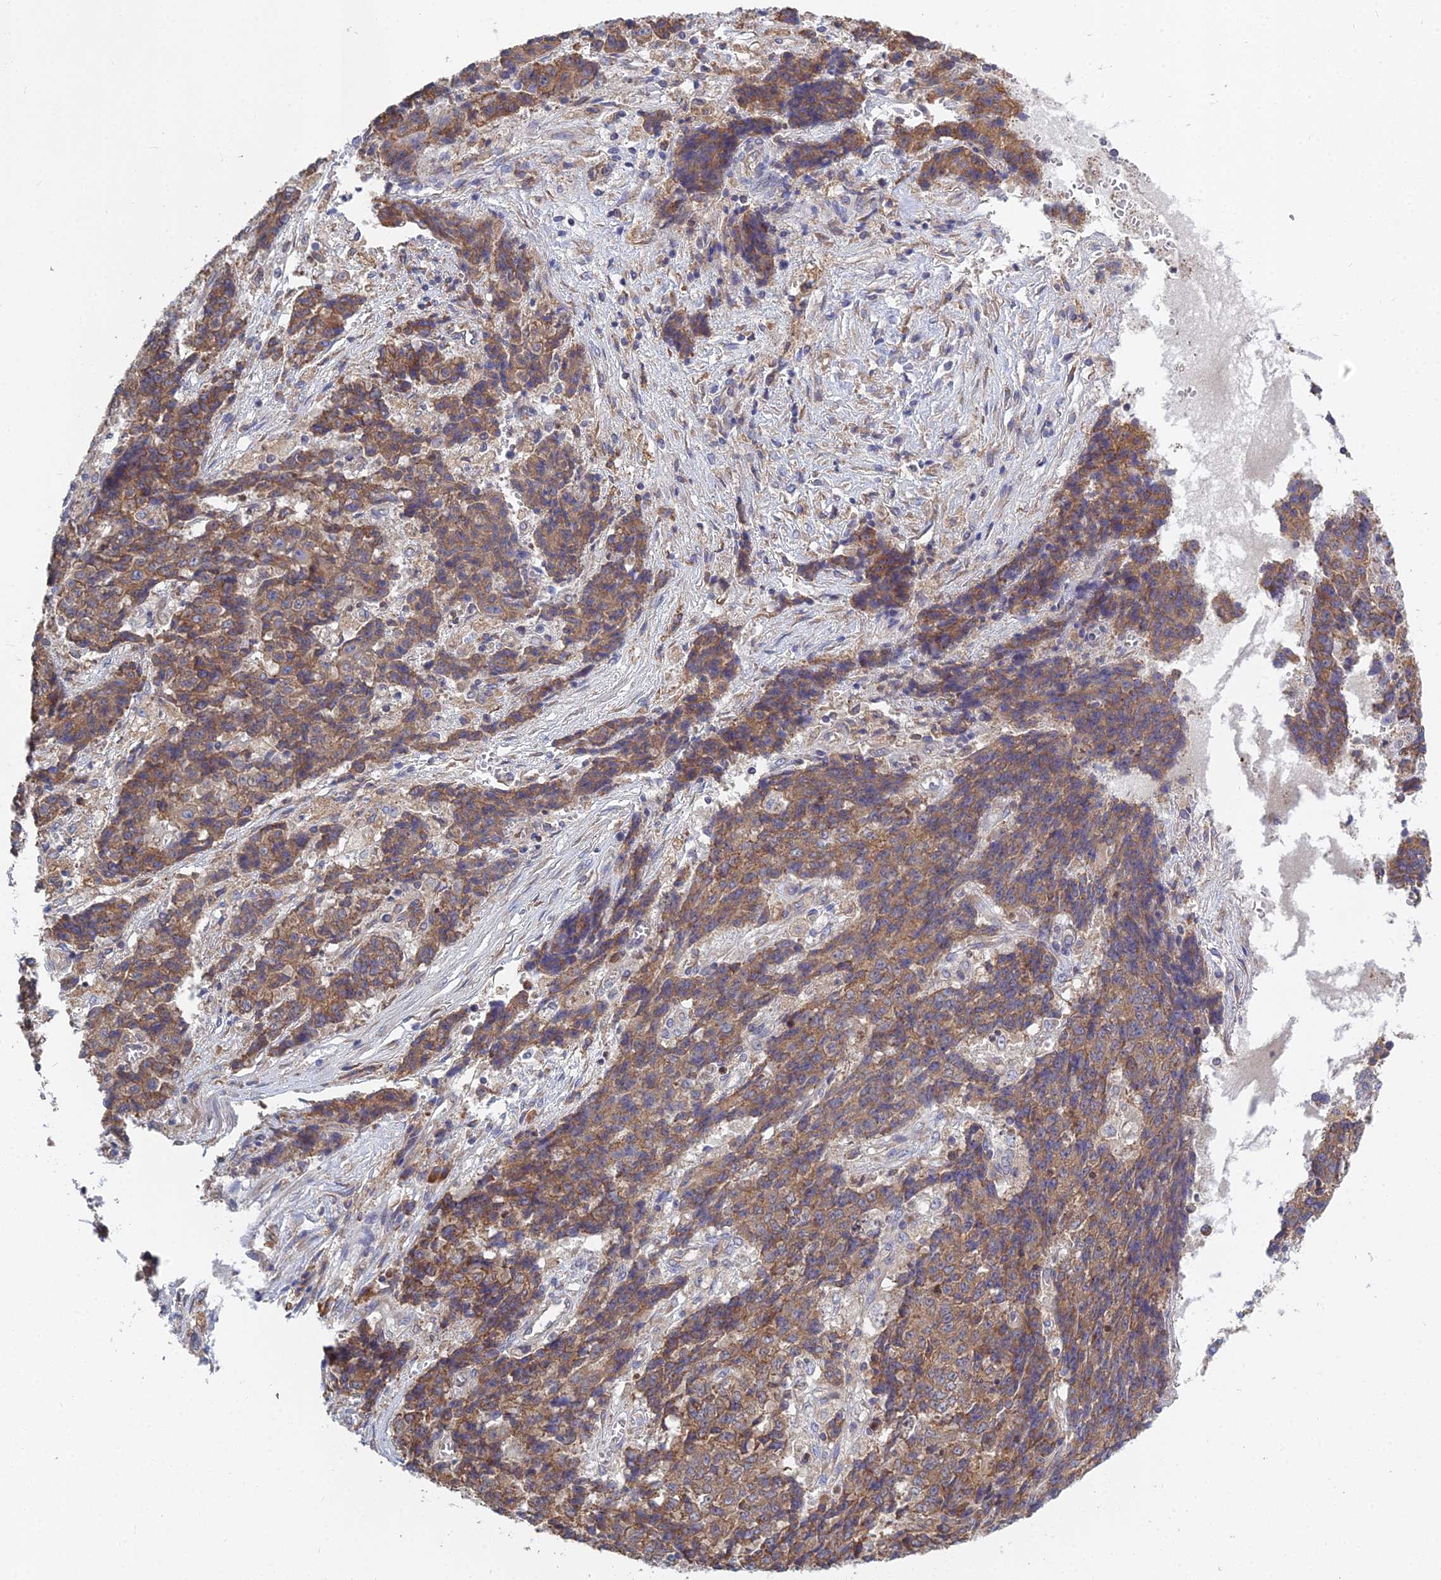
{"staining": {"intensity": "moderate", "quantity": ">75%", "location": "cytoplasmic/membranous"}, "tissue": "ovarian cancer", "cell_type": "Tumor cells", "image_type": "cancer", "snomed": [{"axis": "morphology", "description": "Carcinoma, endometroid"}, {"axis": "topography", "description": "Ovary"}], "caption": "Protein staining of ovarian endometroid carcinoma tissue exhibits moderate cytoplasmic/membranous positivity in approximately >75% of tumor cells.", "gene": "KIAA1143", "patient": {"sex": "female", "age": 42}}